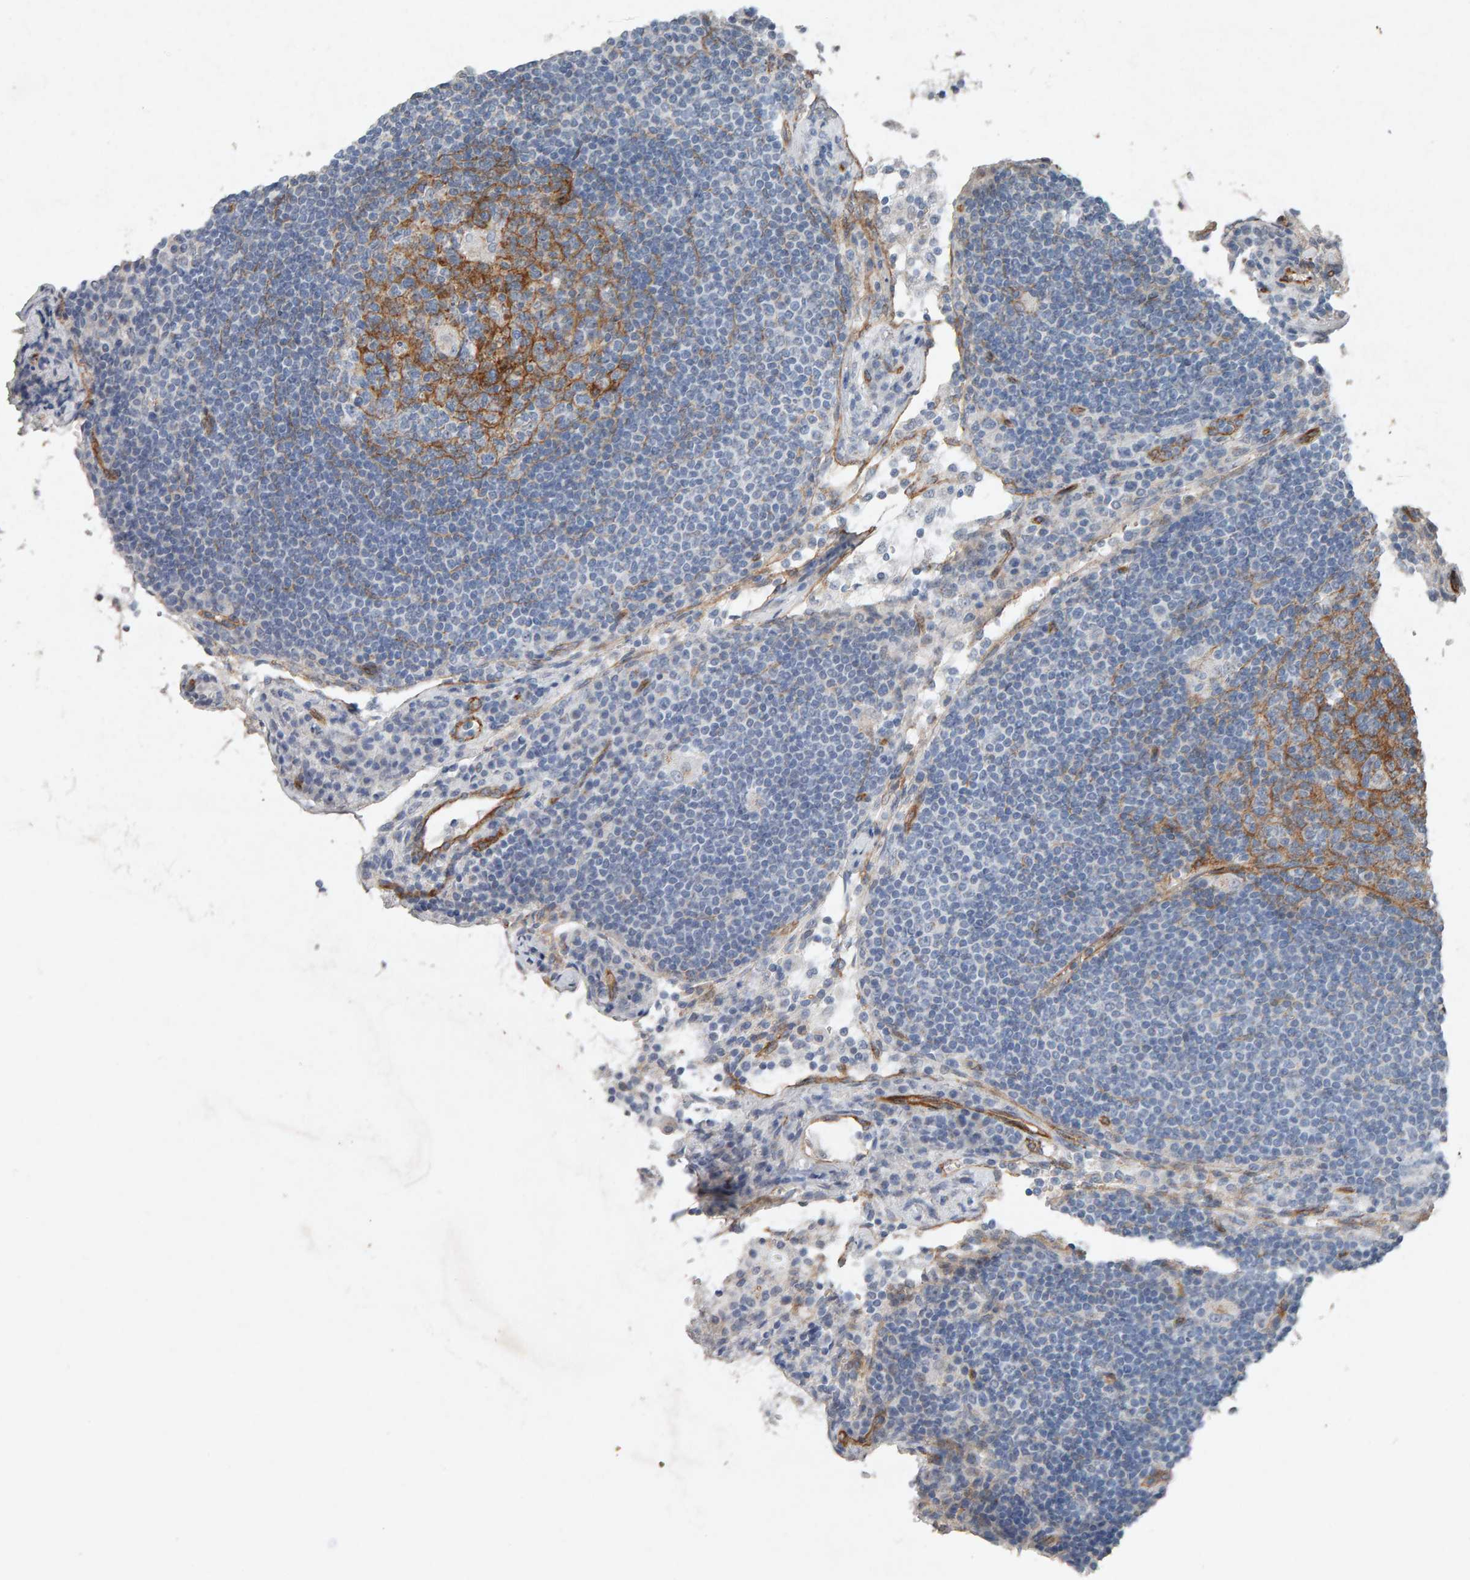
{"staining": {"intensity": "moderate", "quantity": "<25%", "location": "cytoplasmic/membranous"}, "tissue": "lymph node", "cell_type": "Germinal center cells", "image_type": "normal", "snomed": [{"axis": "morphology", "description": "Normal tissue, NOS"}, {"axis": "topography", "description": "Lymph node"}], "caption": "Lymph node stained with IHC reveals moderate cytoplasmic/membranous positivity in approximately <25% of germinal center cells.", "gene": "PTPRM", "patient": {"sex": "female", "age": 53}}